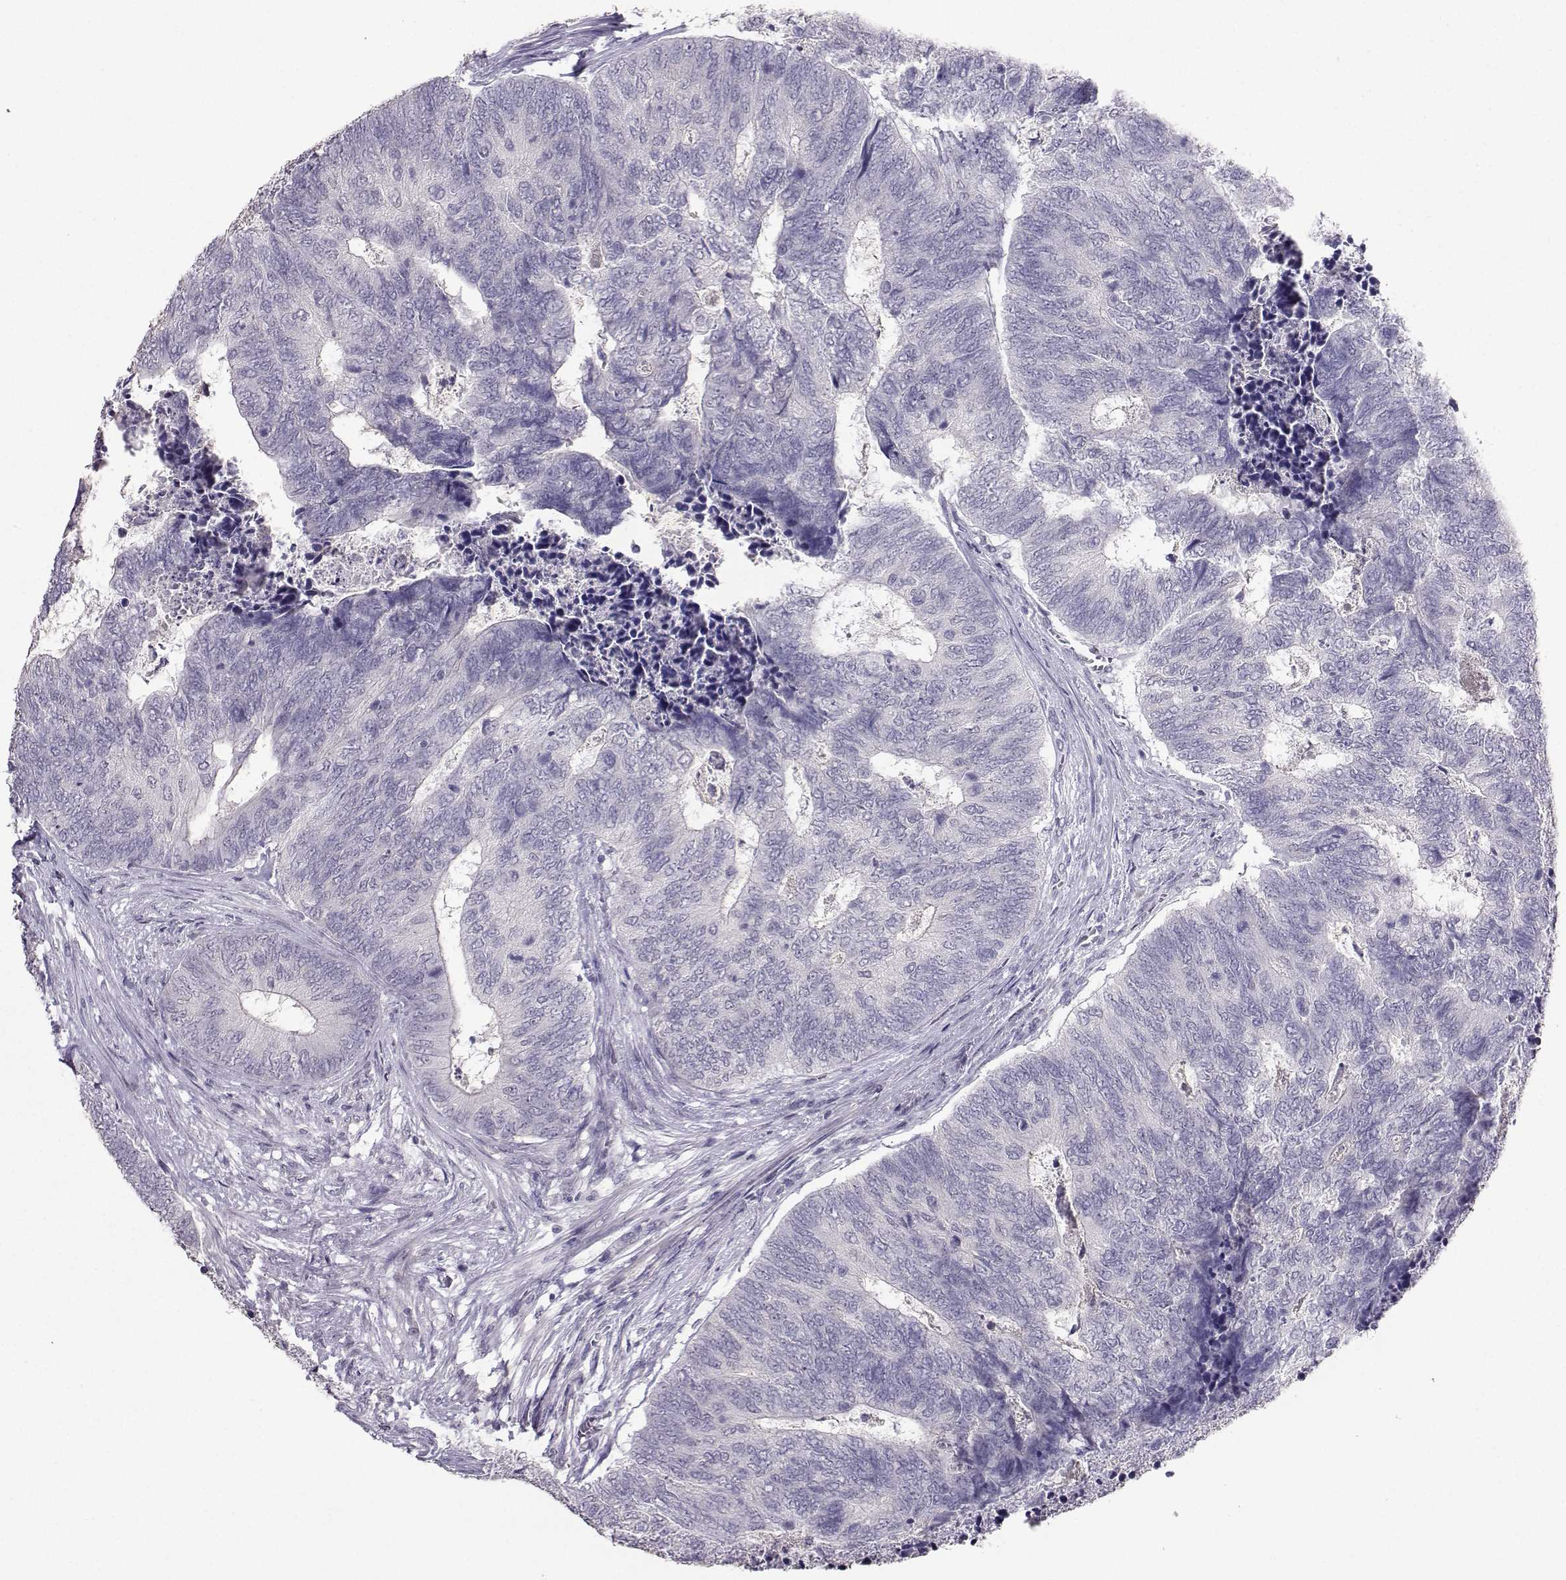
{"staining": {"intensity": "negative", "quantity": "none", "location": "none"}, "tissue": "colorectal cancer", "cell_type": "Tumor cells", "image_type": "cancer", "snomed": [{"axis": "morphology", "description": "Adenocarcinoma, NOS"}, {"axis": "topography", "description": "Colon"}], "caption": "Colorectal adenocarcinoma stained for a protein using immunohistochemistry demonstrates no expression tumor cells.", "gene": "CARTPT", "patient": {"sex": "female", "age": 67}}